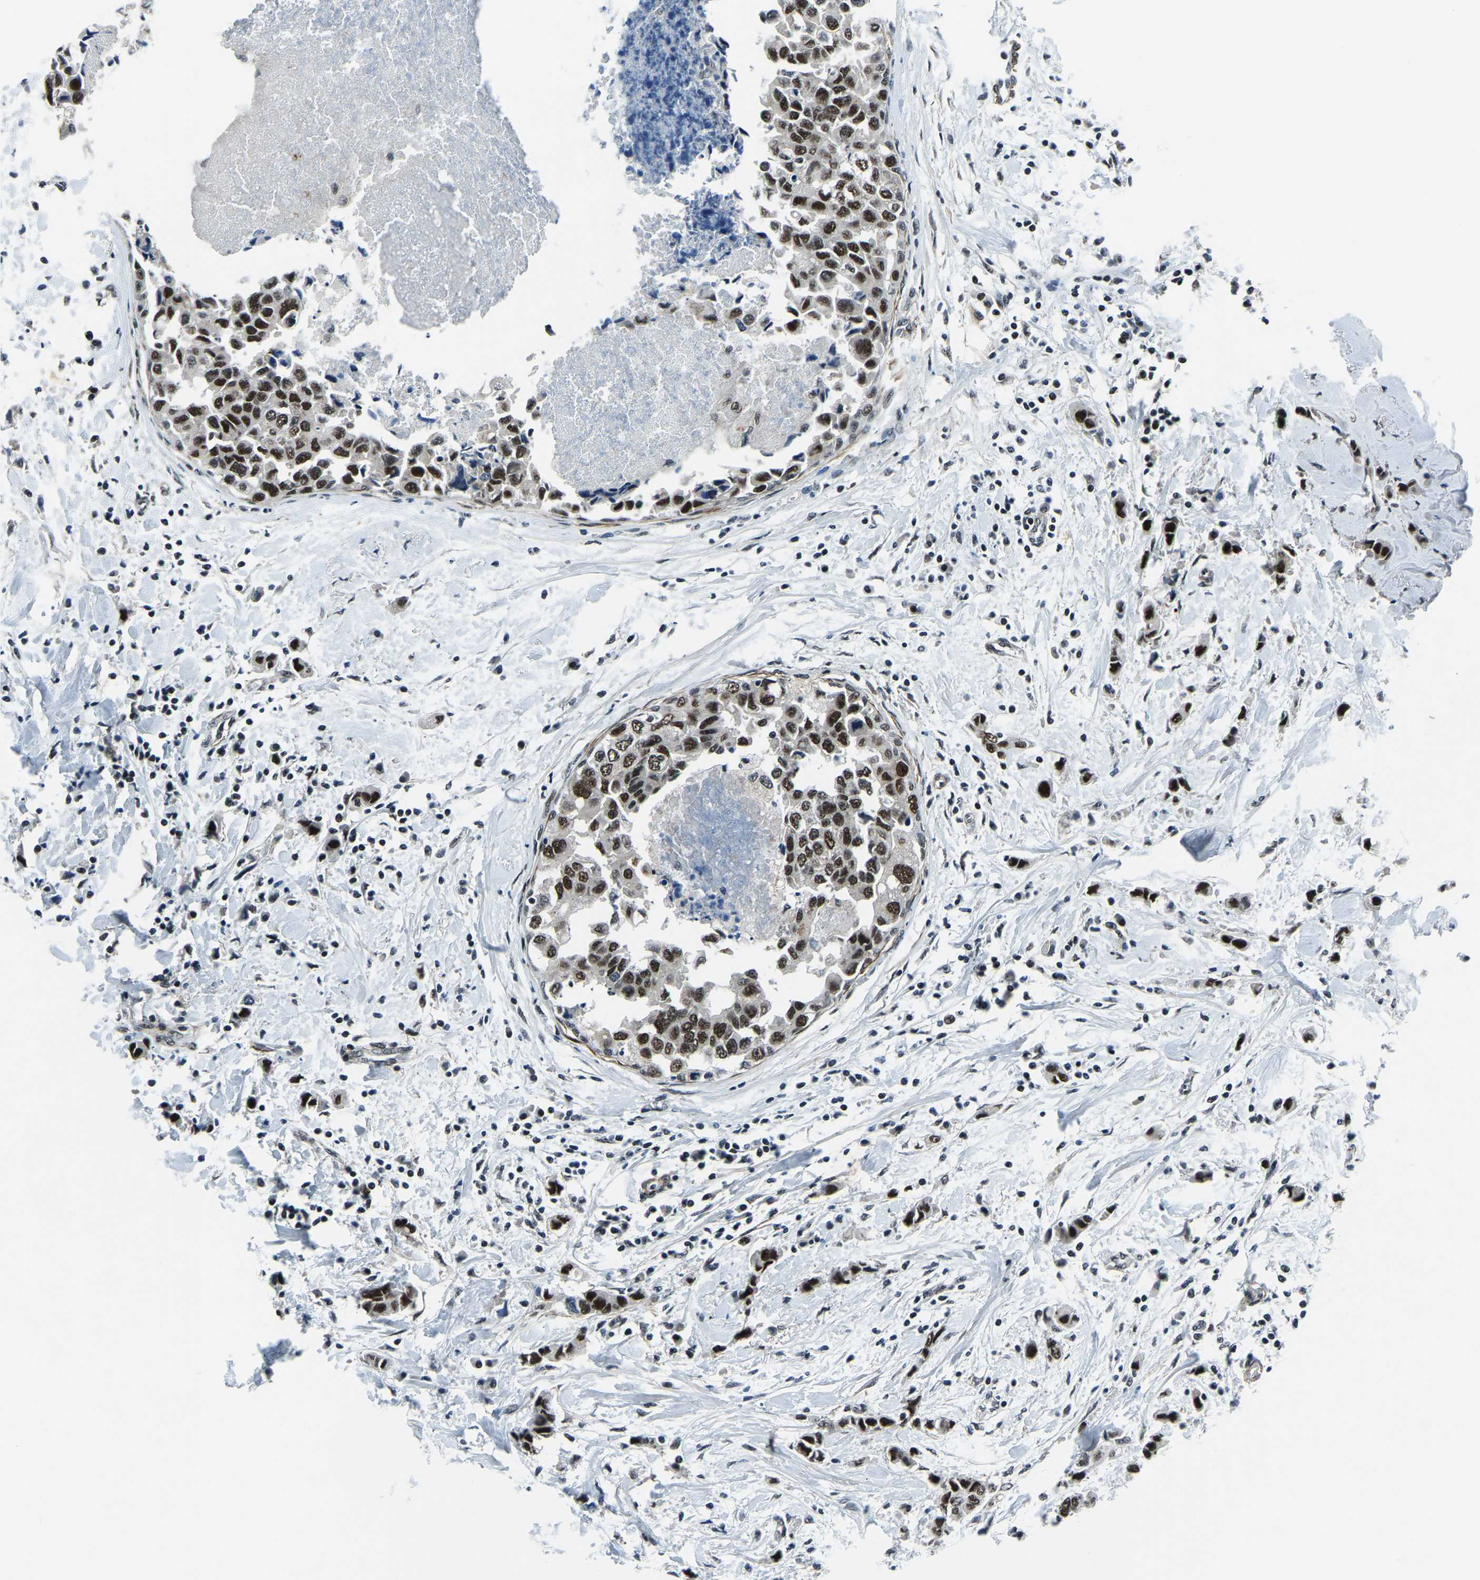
{"staining": {"intensity": "strong", "quantity": ">75%", "location": "nuclear"}, "tissue": "breast cancer", "cell_type": "Tumor cells", "image_type": "cancer", "snomed": [{"axis": "morphology", "description": "Normal tissue, NOS"}, {"axis": "morphology", "description": "Duct carcinoma"}, {"axis": "topography", "description": "Breast"}], "caption": "Immunohistochemistry staining of invasive ductal carcinoma (breast), which displays high levels of strong nuclear staining in about >75% of tumor cells indicating strong nuclear protein positivity. The staining was performed using DAB (brown) for protein detection and nuclei were counterstained in hematoxylin (blue).", "gene": "PRCC", "patient": {"sex": "female", "age": 50}}